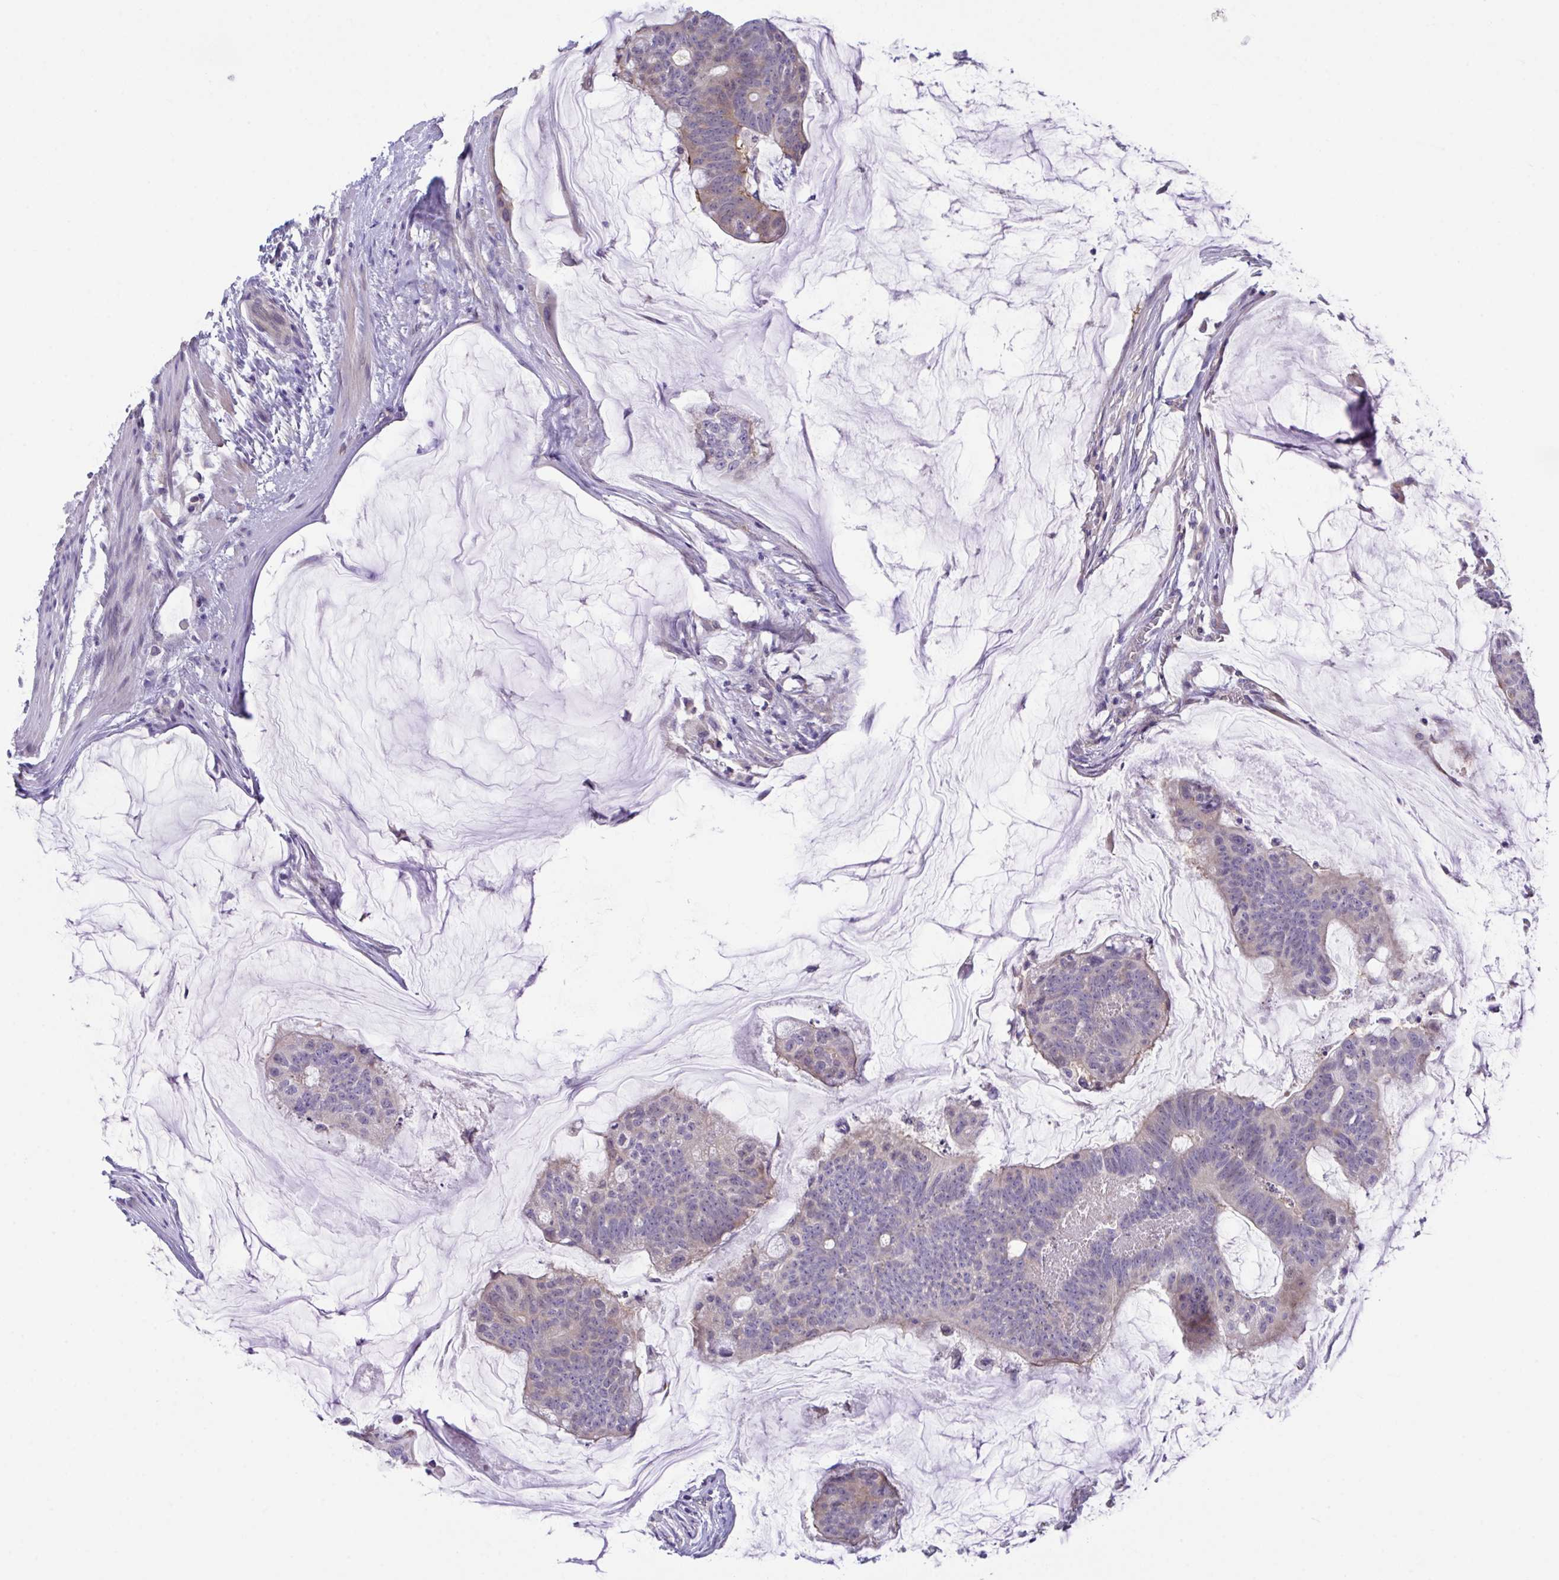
{"staining": {"intensity": "weak", "quantity": "<25%", "location": "cytoplasmic/membranous"}, "tissue": "colorectal cancer", "cell_type": "Tumor cells", "image_type": "cancer", "snomed": [{"axis": "morphology", "description": "Adenocarcinoma, NOS"}, {"axis": "topography", "description": "Colon"}], "caption": "Tumor cells are negative for brown protein staining in adenocarcinoma (colorectal).", "gene": "RHOXF1", "patient": {"sex": "male", "age": 62}}